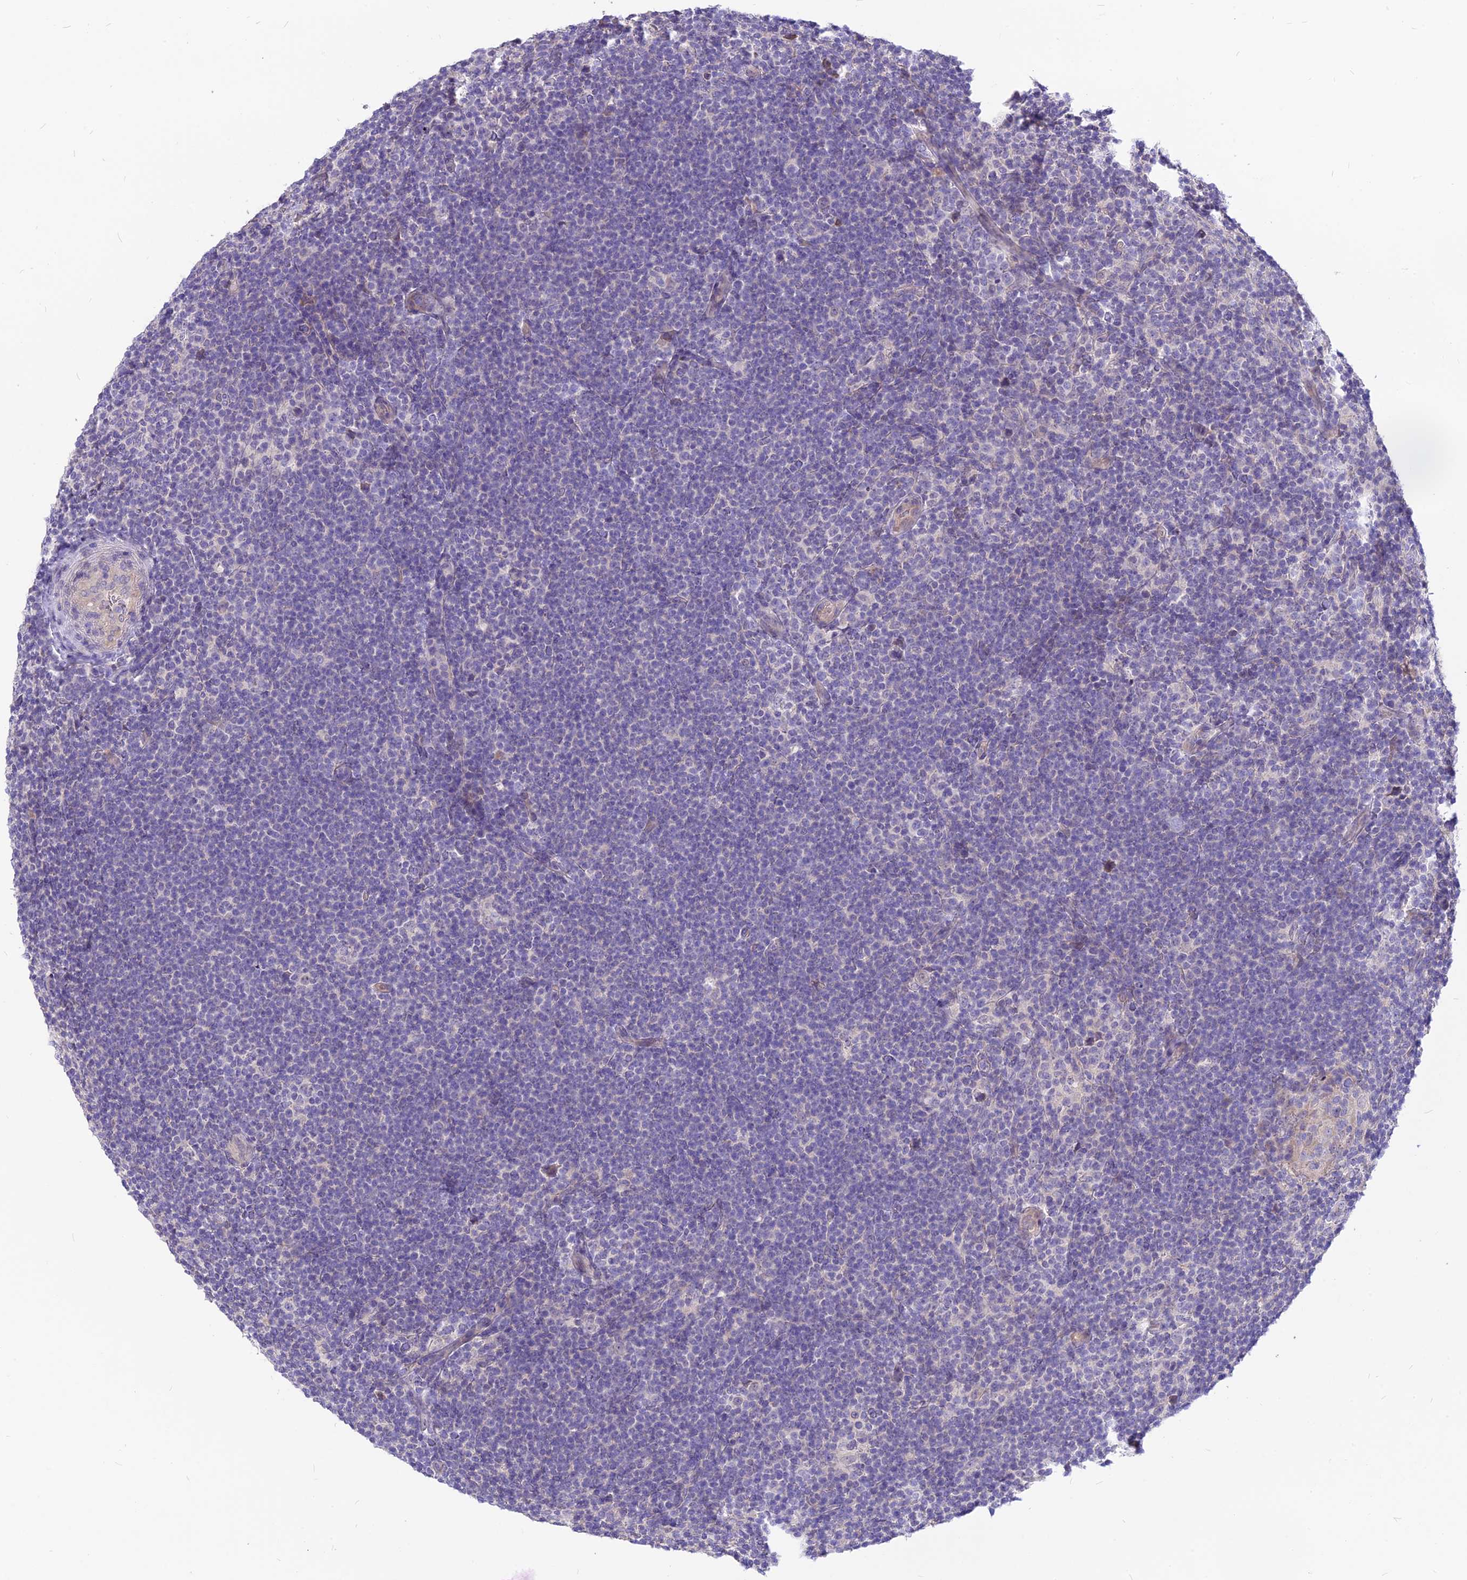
{"staining": {"intensity": "negative", "quantity": "none", "location": "none"}, "tissue": "lymphoma", "cell_type": "Tumor cells", "image_type": "cancer", "snomed": [{"axis": "morphology", "description": "Hodgkin's disease, NOS"}, {"axis": "topography", "description": "Lymph node"}], "caption": "IHC histopathology image of human Hodgkin's disease stained for a protein (brown), which exhibits no expression in tumor cells.", "gene": "CZIB", "patient": {"sex": "female", "age": 57}}